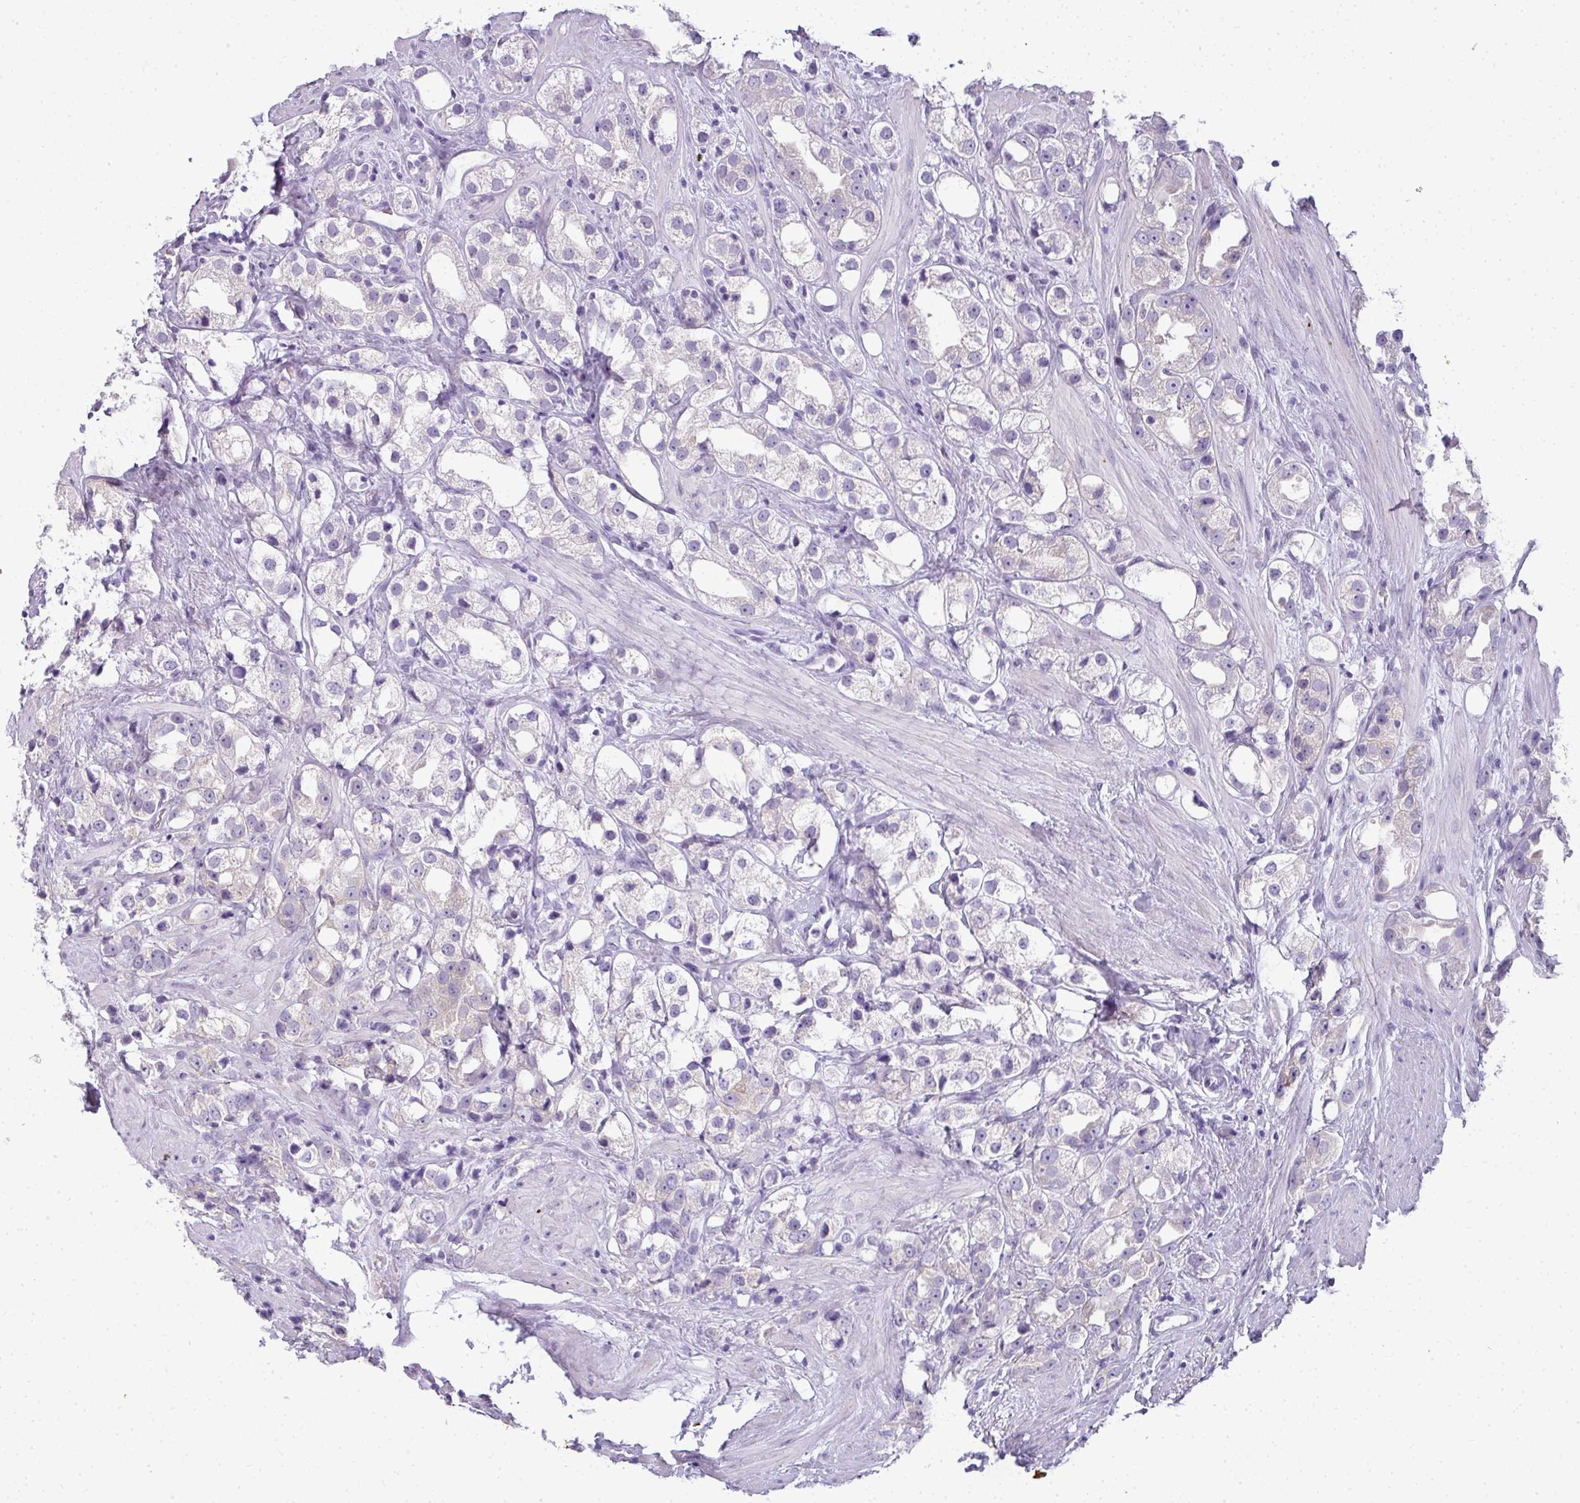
{"staining": {"intensity": "negative", "quantity": "none", "location": "none"}, "tissue": "prostate cancer", "cell_type": "Tumor cells", "image_type": "cancer", "snomed": [{"axis": "morphology", "description": "Adenocarcinoma, NOS"}, {"axis": "topography", "description": "Prostate"}], "caption": "A high-resolution micrograph shows immunohistochemistry staining of adenocarcinoma (prostate), which reveals no significant staining in tumor cells.", "gene": "RBMY1F", "patient": {"sex": "male", "age": 79}}